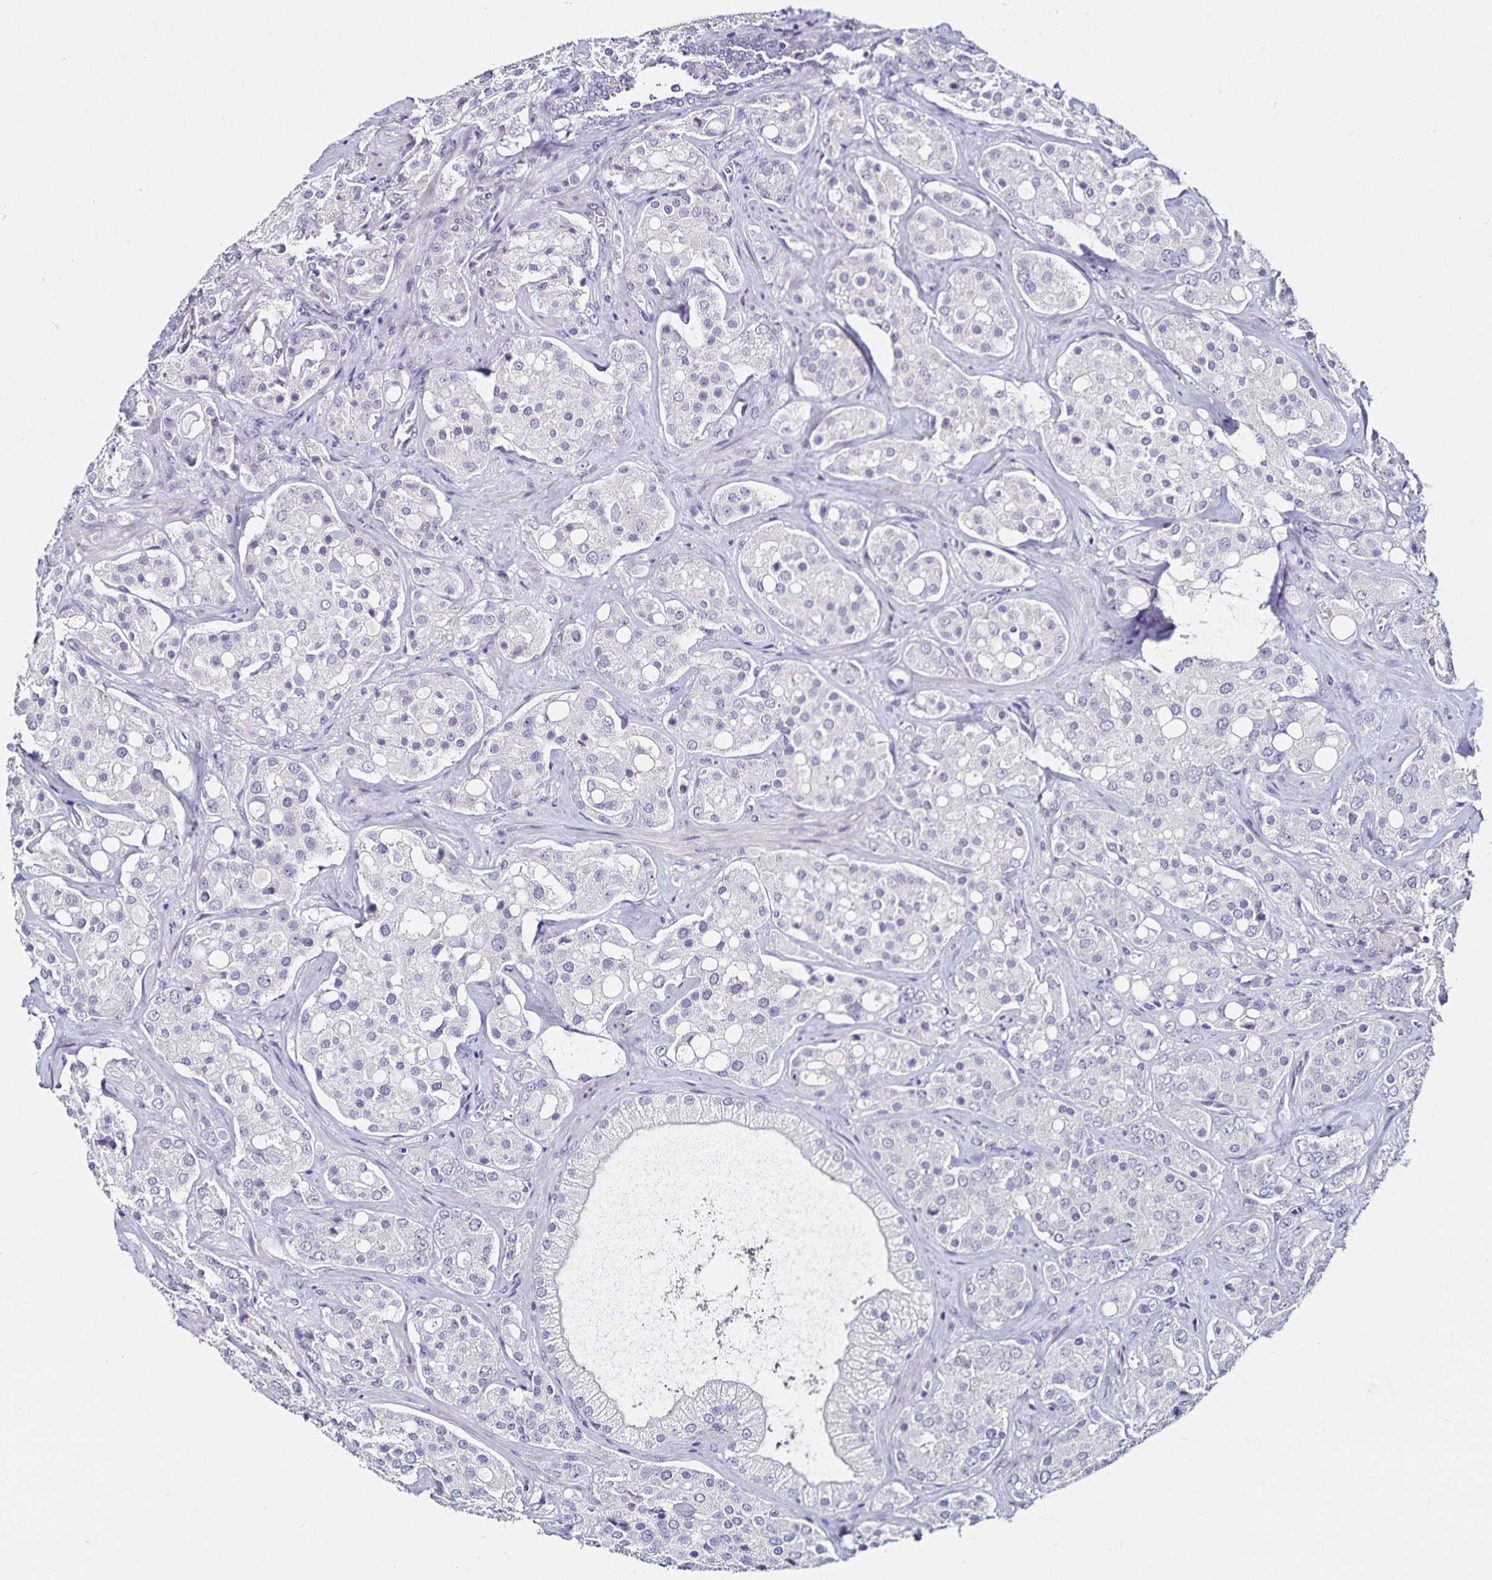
{"staining": {"intensity": "negative", "quantity": "none", "location": "none"}, "tissue": "prostate cancer", "cell_type": "Tumor cells", "image_type": "cancer", "snomed": [{"axis": "morphology", "description": "Adenocarcinoma, High grade"}, {"axis": "topography", "description": "Prostate"}], "caption": "There is no significant expression in tumor cells of high-grade adenocarcinoma (prostate). (Immunohistochemistry (ihc), brightfield microscopy, high magnification).", "gene": "TSPAN7", "patient": {"sex": "male", "age": 67}}